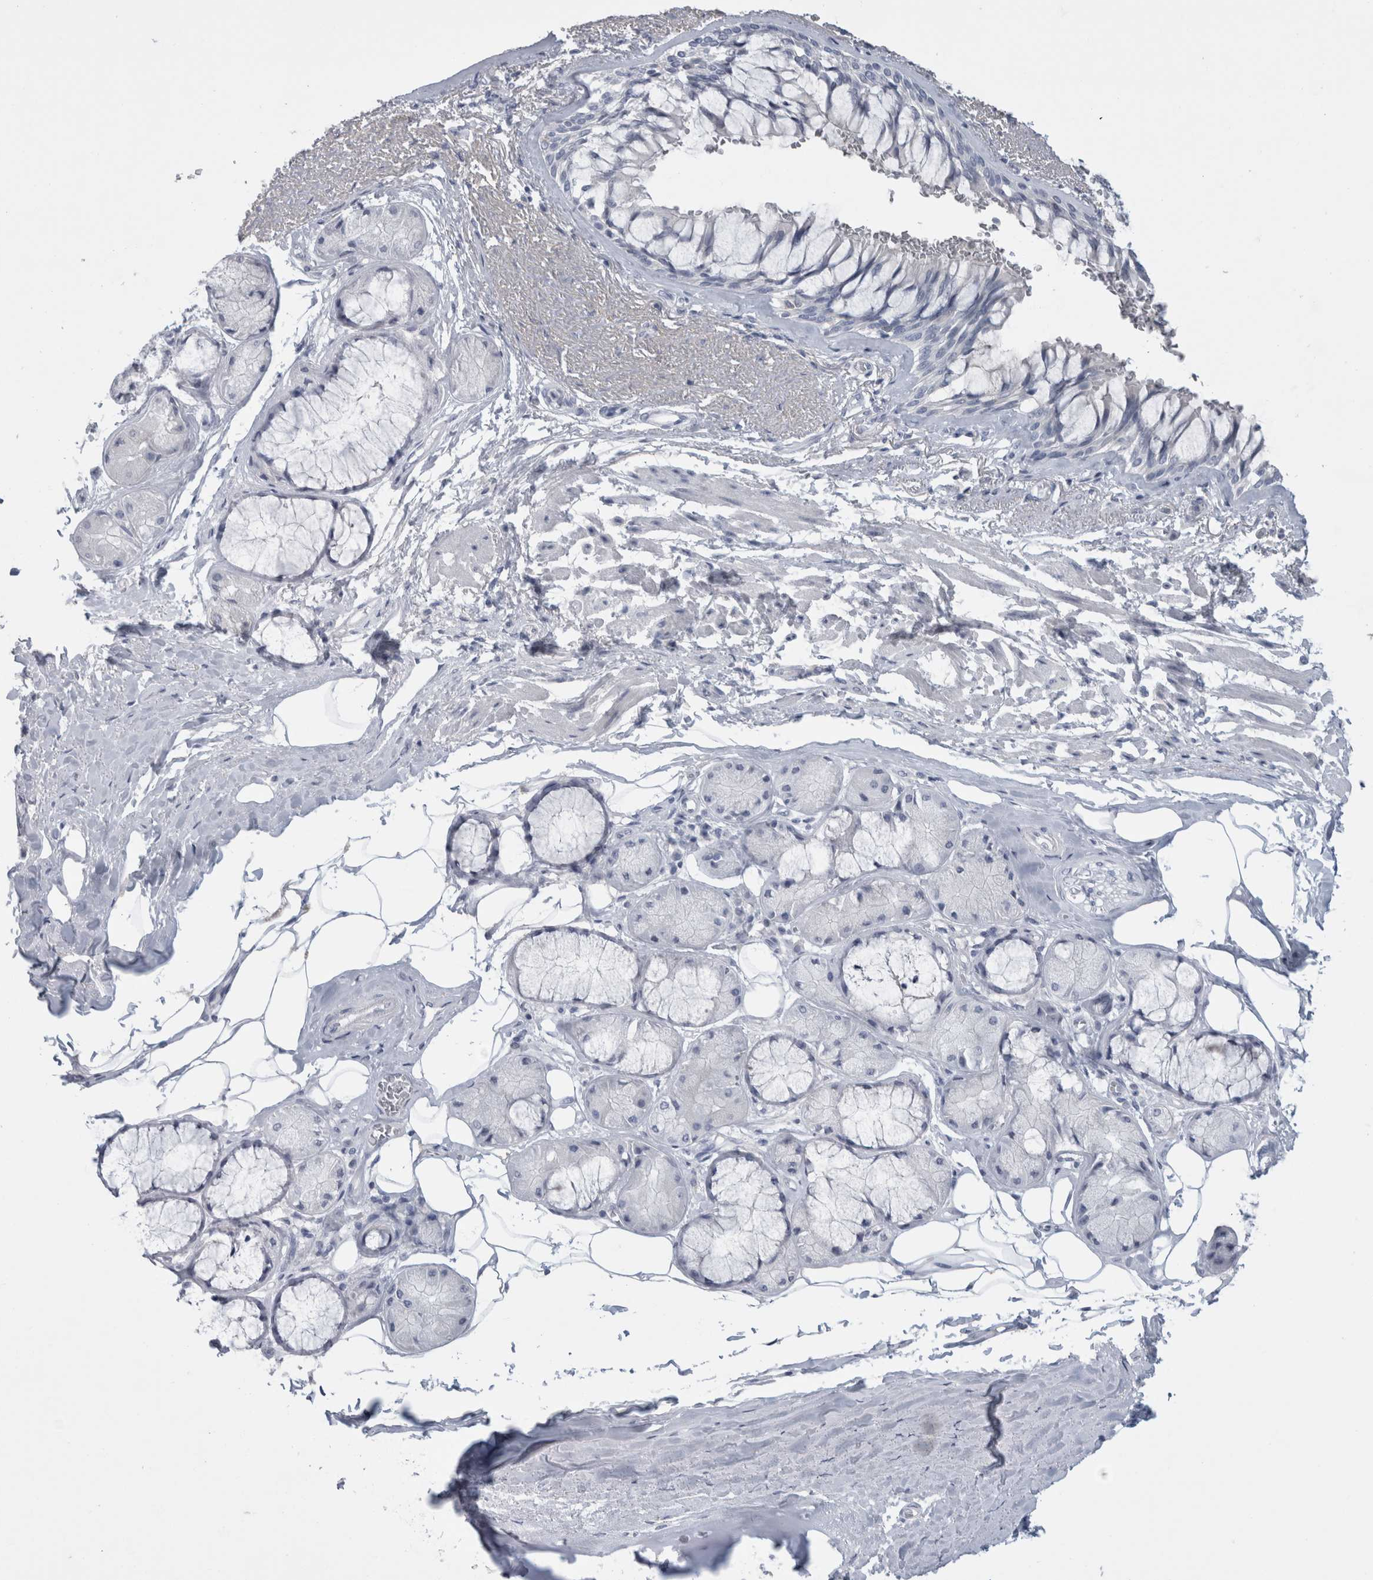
{"staining": {"intensity": "negative", "quantity": "none", "location": "none"}, "tissue": "bronchus", "cell_type": "Respiratory epithelial cells", "image_type": "normal", "snomed": [{"axis": "morphology", "description": "Normal tissue, NOS"}, {"axis": "topography", "description": "Bronchus"}], "caption": "This is a photomicrograph of IHC staining of benign bronchus, which shows no positivity in respiratory epithelial cells.", "gene": "ADAM2", "patient": {"sex": "male", "age": 66}}